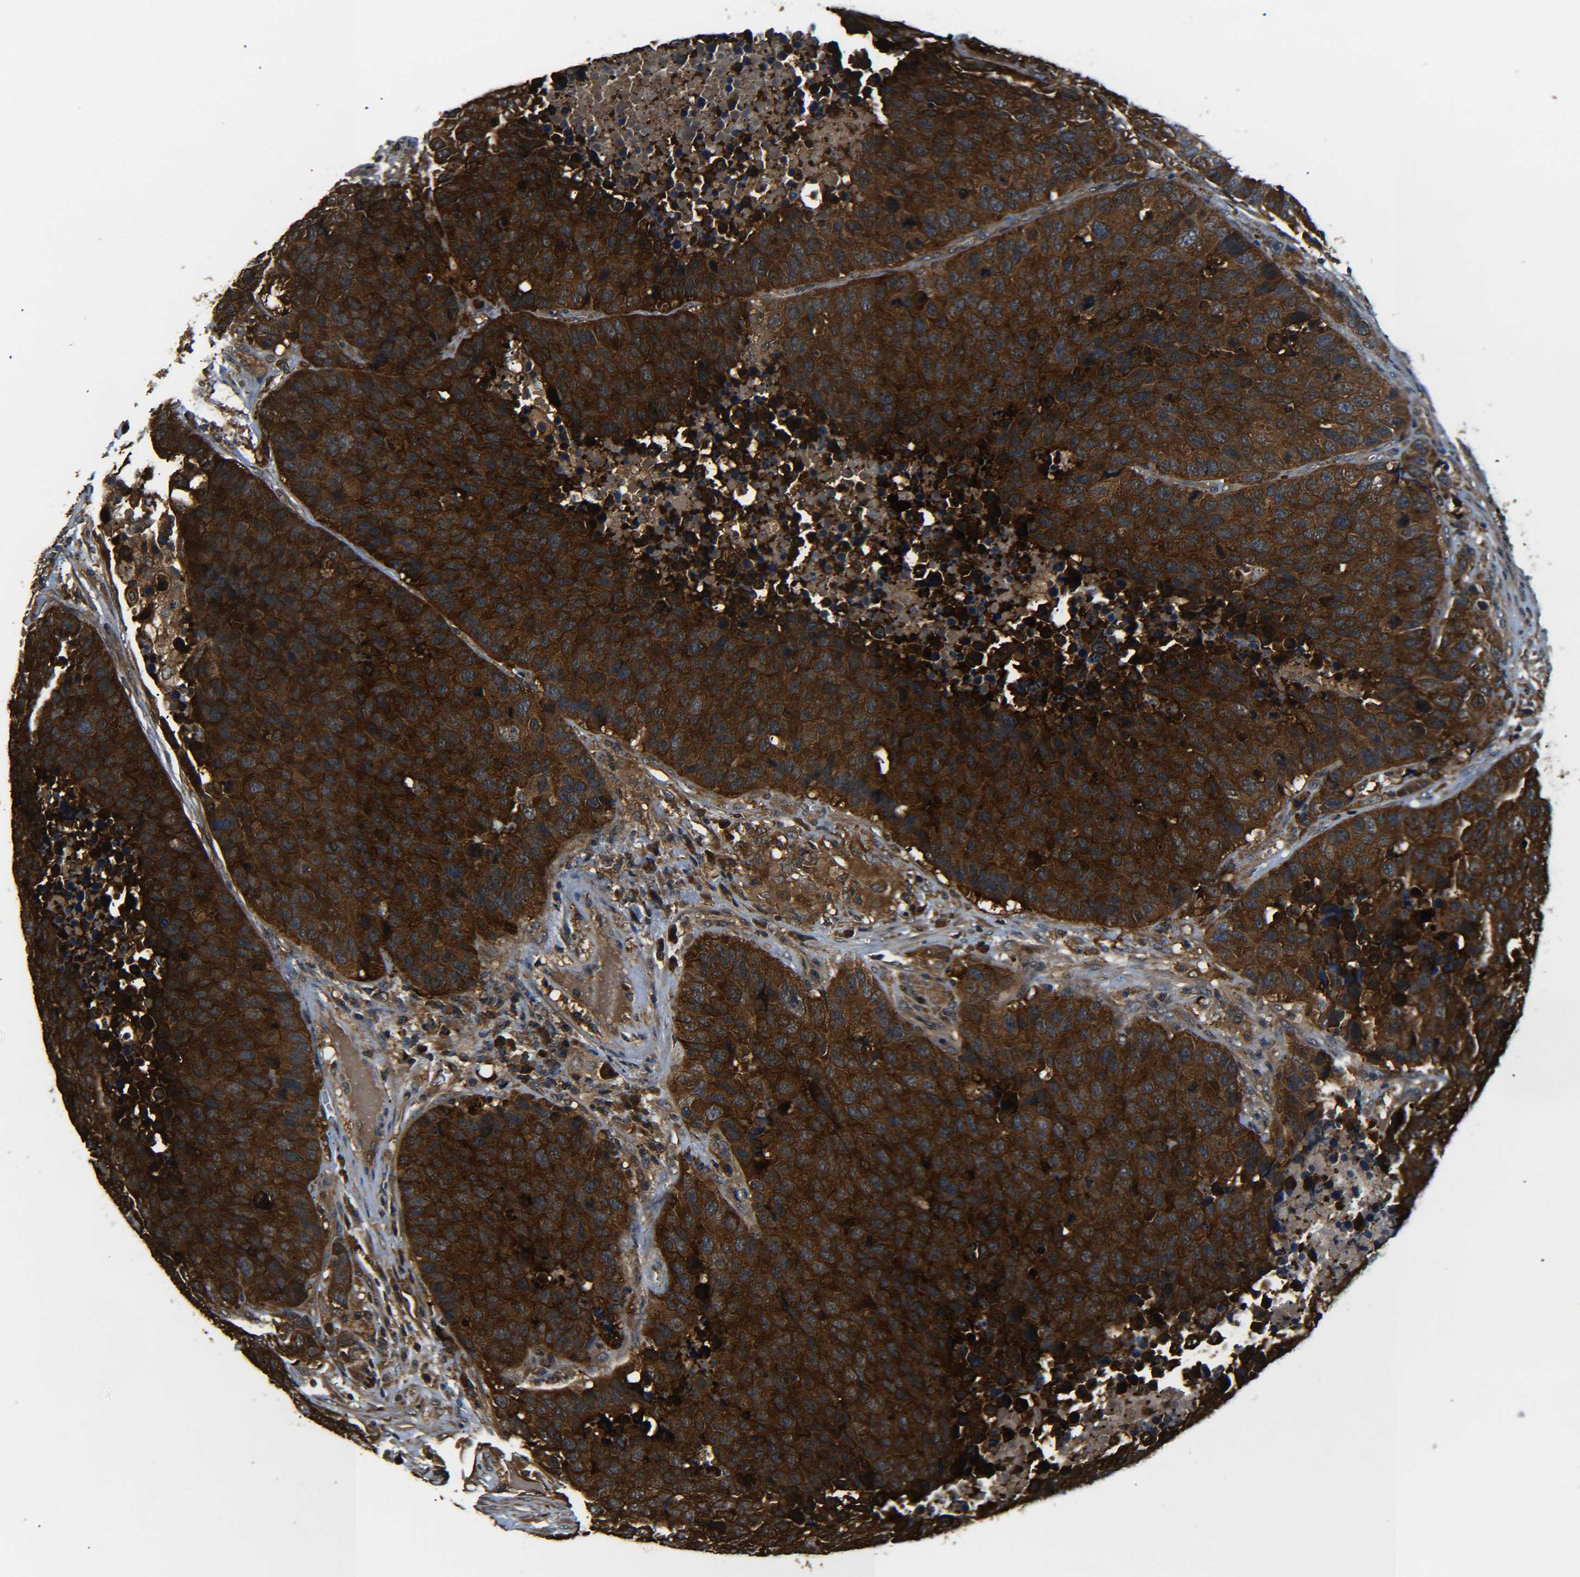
{"staining": {"intensity": "strong", "quantity": ">75%", "location": "cytoplasmic/membranous"}, "tissue": "carcinoid", "cell_type": "Tumor cells", "image_type": "cancer", "snomed": [{"axis": "morphology", "description": "Carcinoid, malignant, NOS"}, {"axis": "topography", "description": "Lung"}], "caption": "Brown immunohistochemical staining in carcinoid (malignant) shows strong cytoplasmic/membranous positivity in approximately >75% of tumor cells.", "gene": "PREB", "patient": {"sex": "male", "age": 60}}